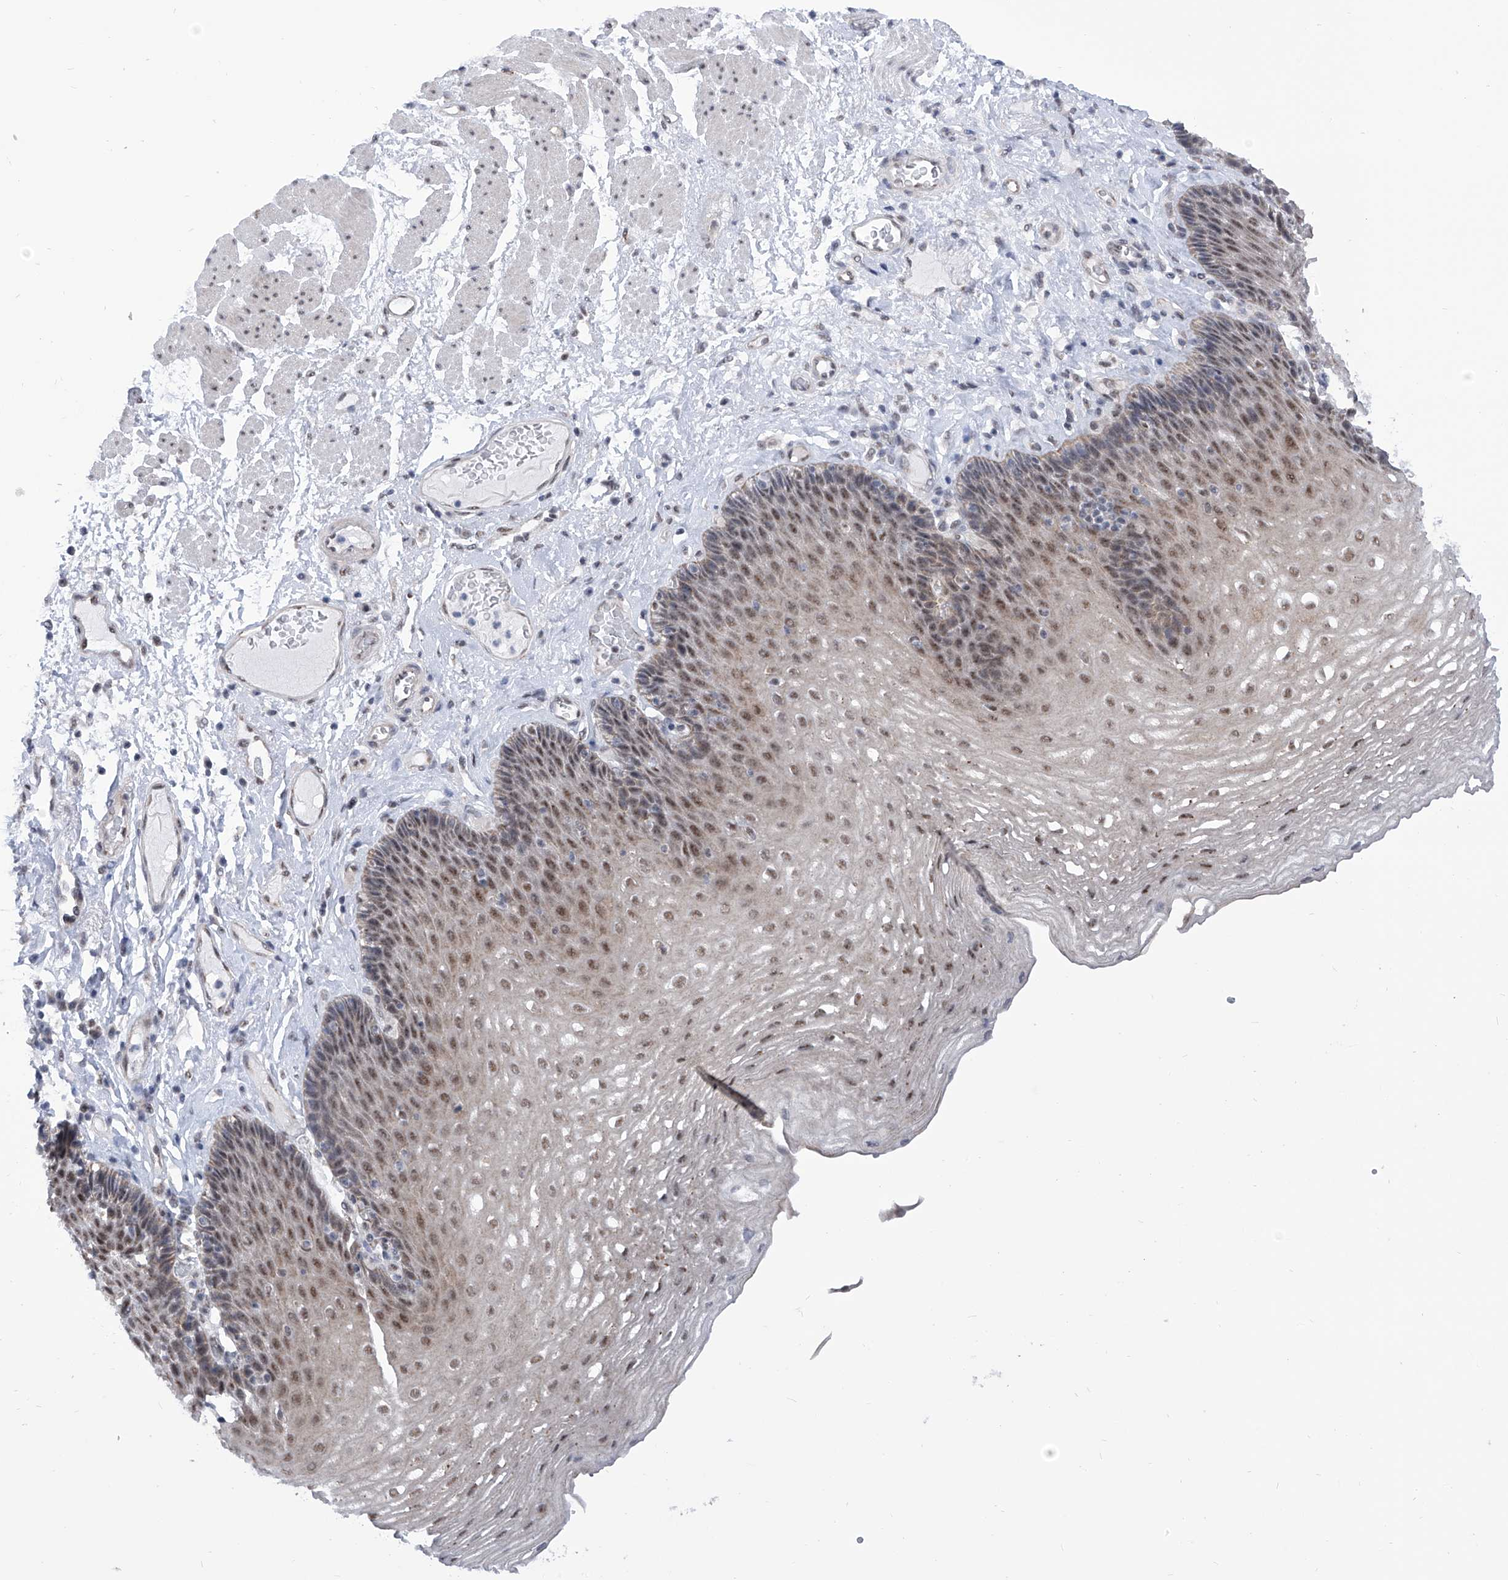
{"staining": {"intensity": "moderate", "quantity": ">75%", "location": "nuclear"}, "tissue": "esophagus", "cell_type": "Squamous epithelial cells", "image_type": "normal", "snomed": [{"axis": "morphology", "description": "Normal tissue, NOS"}, {"axis": "topography", "description": "Esophagus"}], "caption": "A medium amount of moderate nuclear staining is appreciated in about >75% of squamous epithelial cells in normal esophagus. (brown staining indicates protein expression, while blue staining denotes nuclei).", "gene": "SART1", "patient": {"sex": "female", "age": 66}}